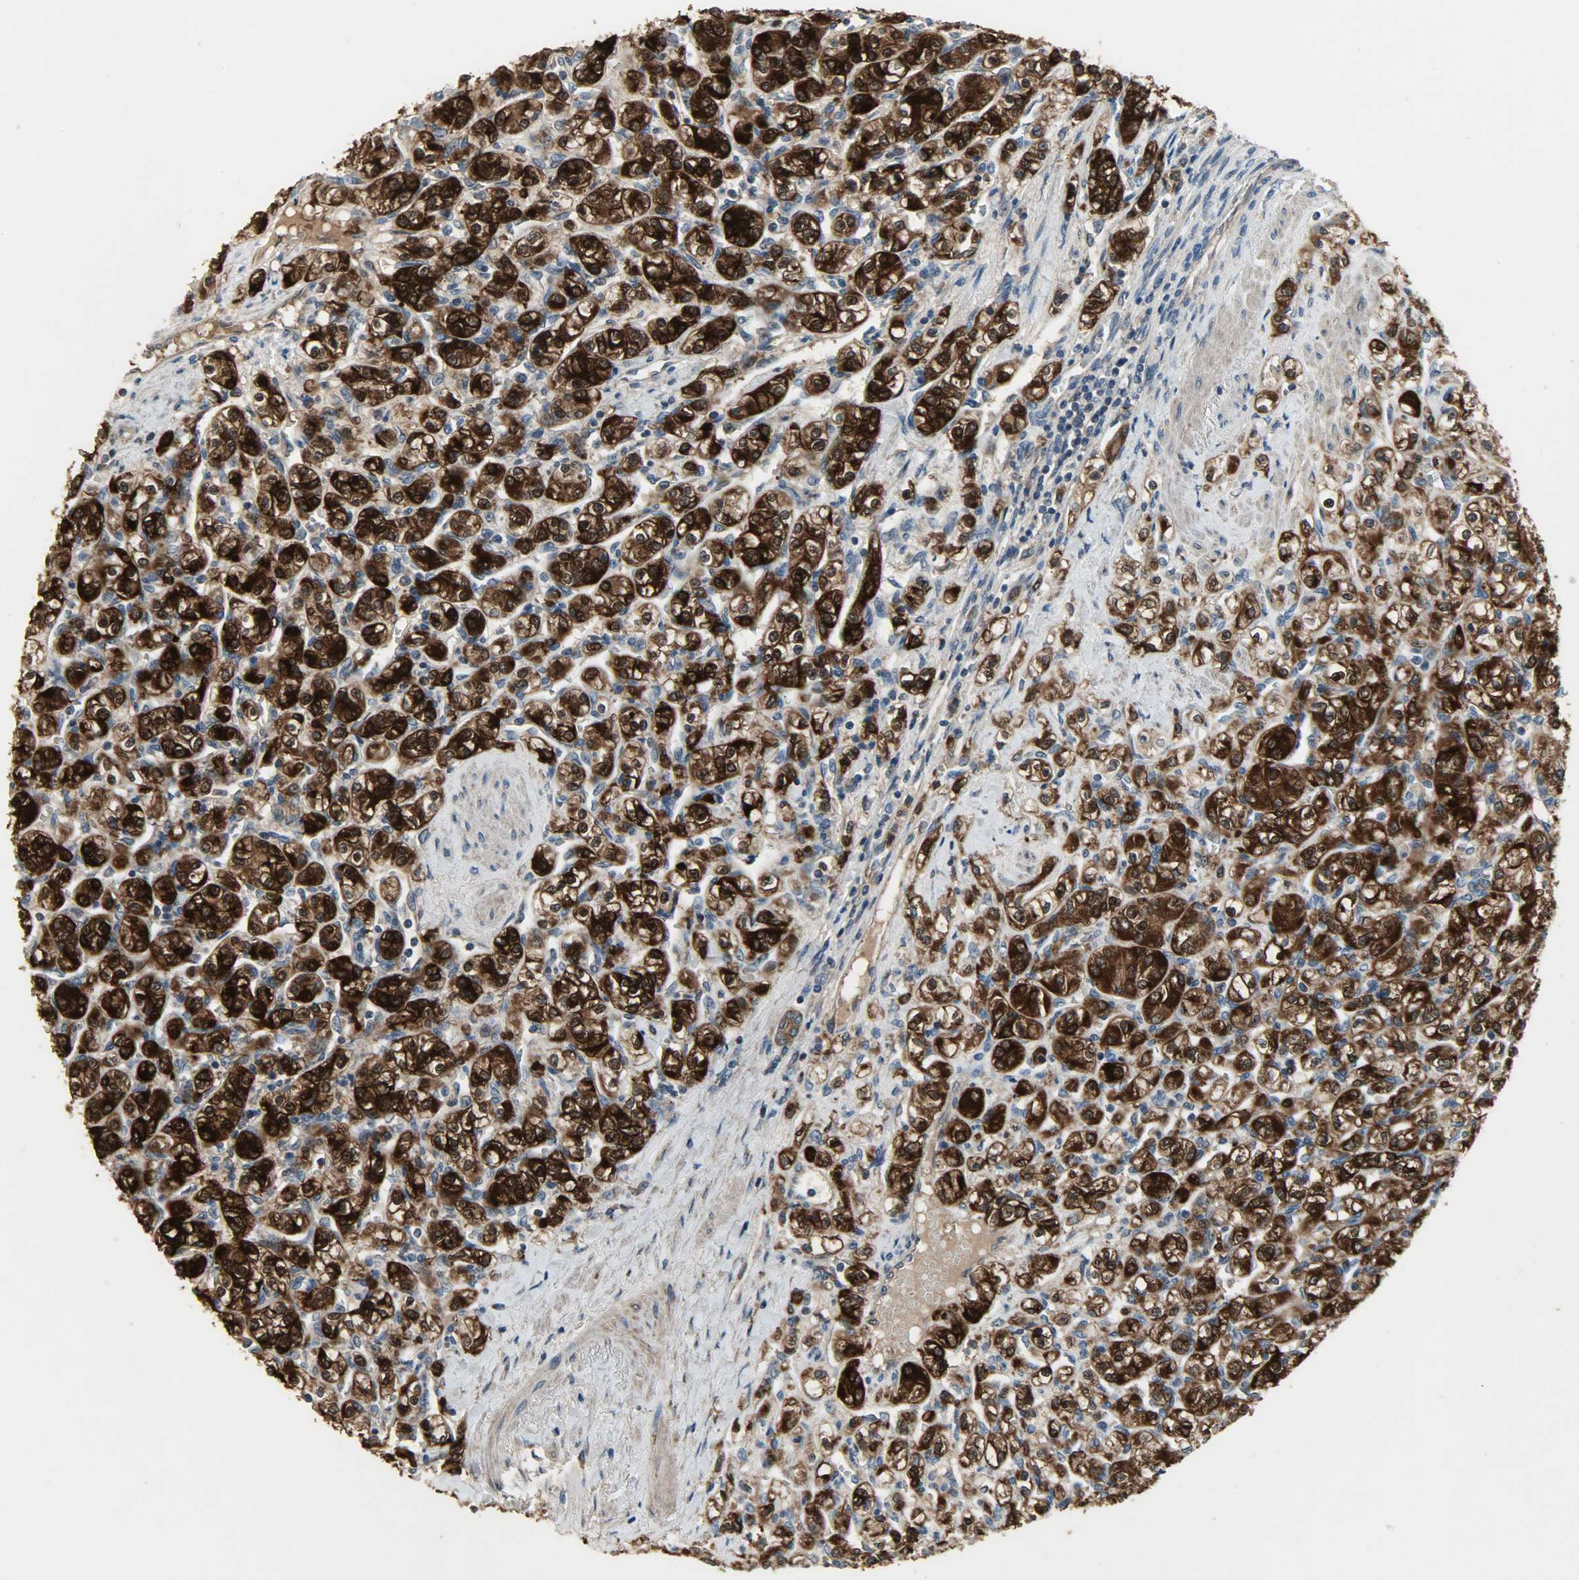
{"staining": {"intensity": "strong", "quantity": ">75%", "location": "cytoplasmic/membranous,nuclear"}, "tissue": "renal cancer", "cell_type": "Tumor cells", "image_type": "cancer", "snomed": [{"axis": "morphology", "description": "Adenocarcinoma, NOS"}, {"axis": "topography", "description": "Kidney"}], "caption": "Immunohistochemistry photomicrograph of neoplastic tissue: adenocarcinoma (renal) stained using immunohistochemistry reveals high levels of strong protein expression localized specifically in the cytoplasmic/membranous and nuclear of tumor cells, appearing as a cytoplasmic/membranous and nuclear brown color.", "gene": "AMT", "patient": {"sex": "male", "age": 77}}